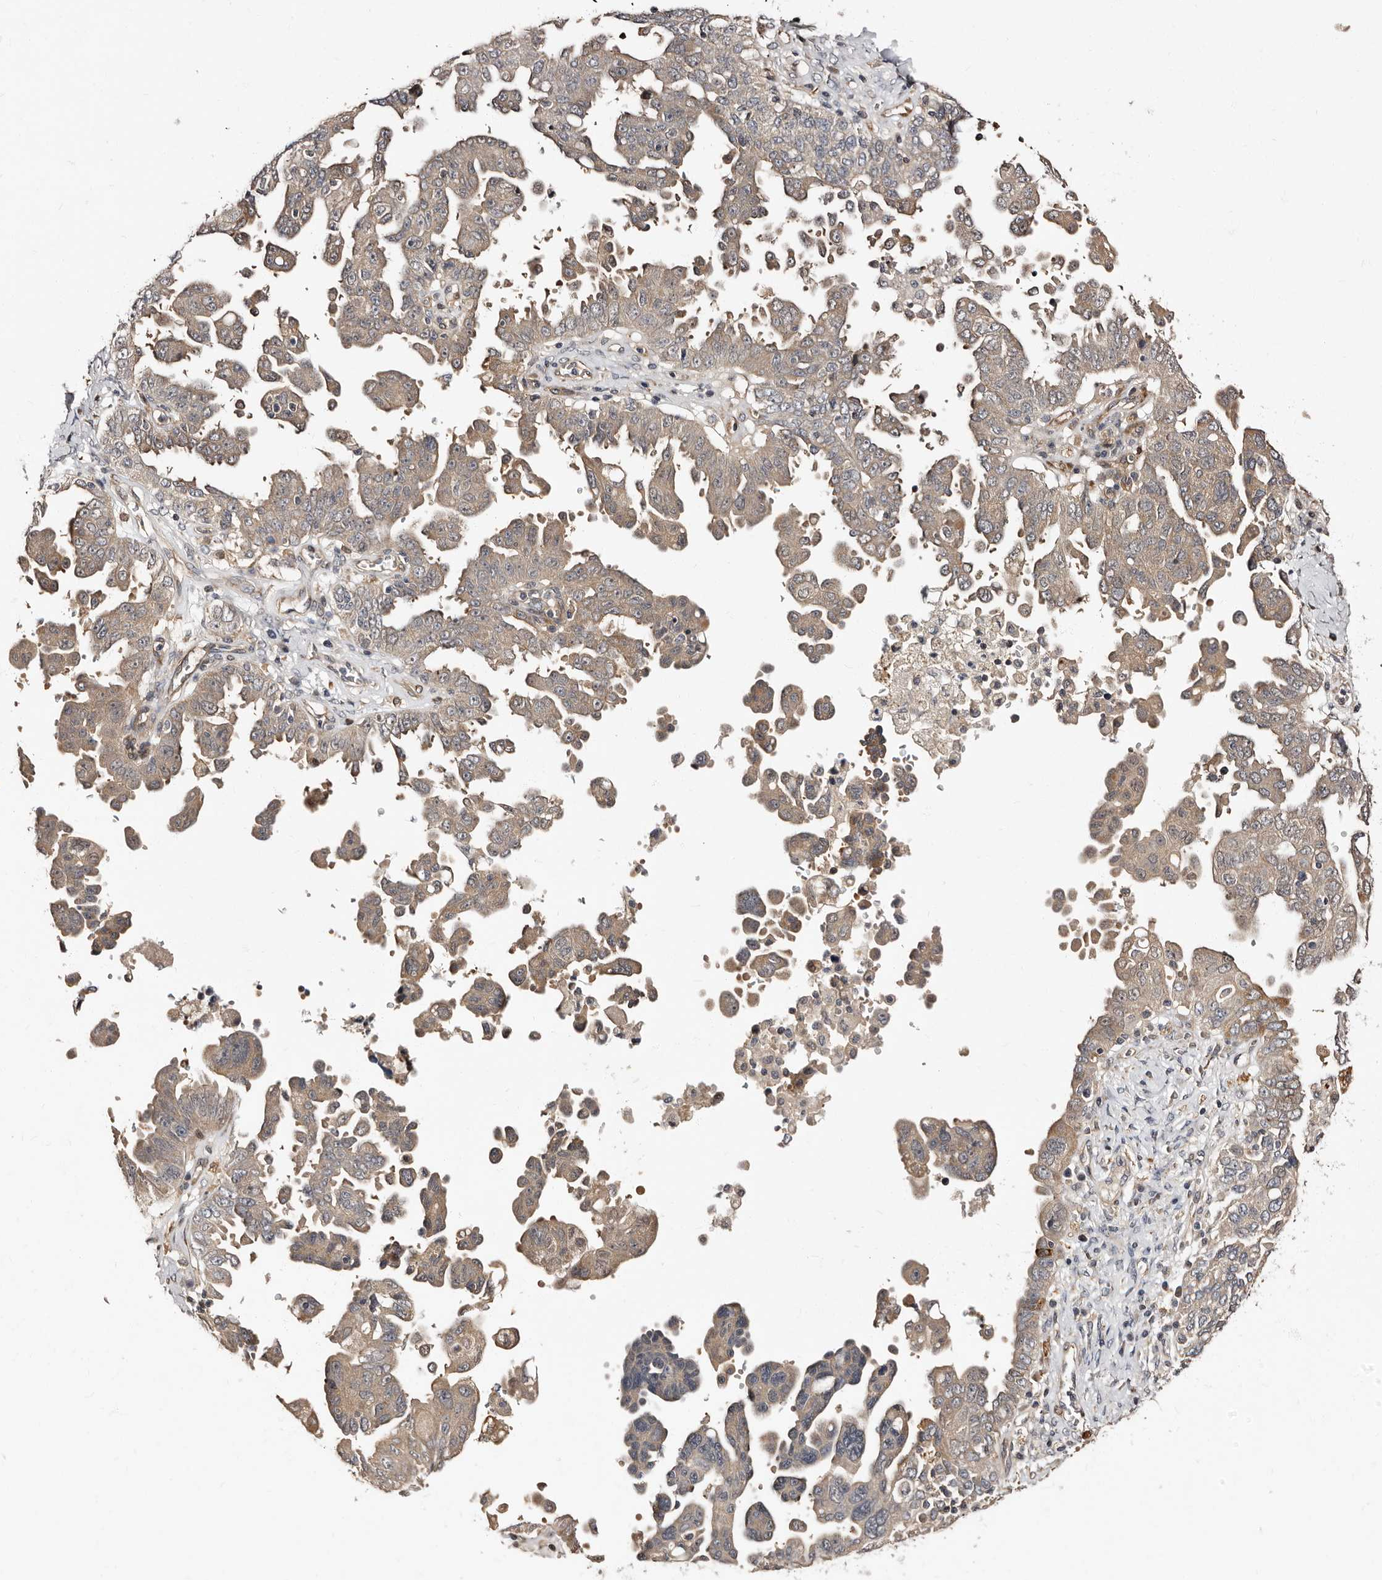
{"staining": {"intensity": "weak", "quantity": "25%-75%", "location": "cytoplasmic/membranous"}, "tissue": "ovarian cancer", "cell_type": "Tumor cells", "image_type": "cancer", "snomed": [{"axis": "morphology", "description": "Carcinoma, endometroid"}, {"axis": "topography", "description": "Ovary"}], "caption": "Immunohistochemical staining of human ovarian cancer exhibits weak cytoplasmic/membranous protein staining in approximately 25%-75% of tumor cells.", "gene": "TBC1D22B", "patient": {"sex": "female", "age": 62}}